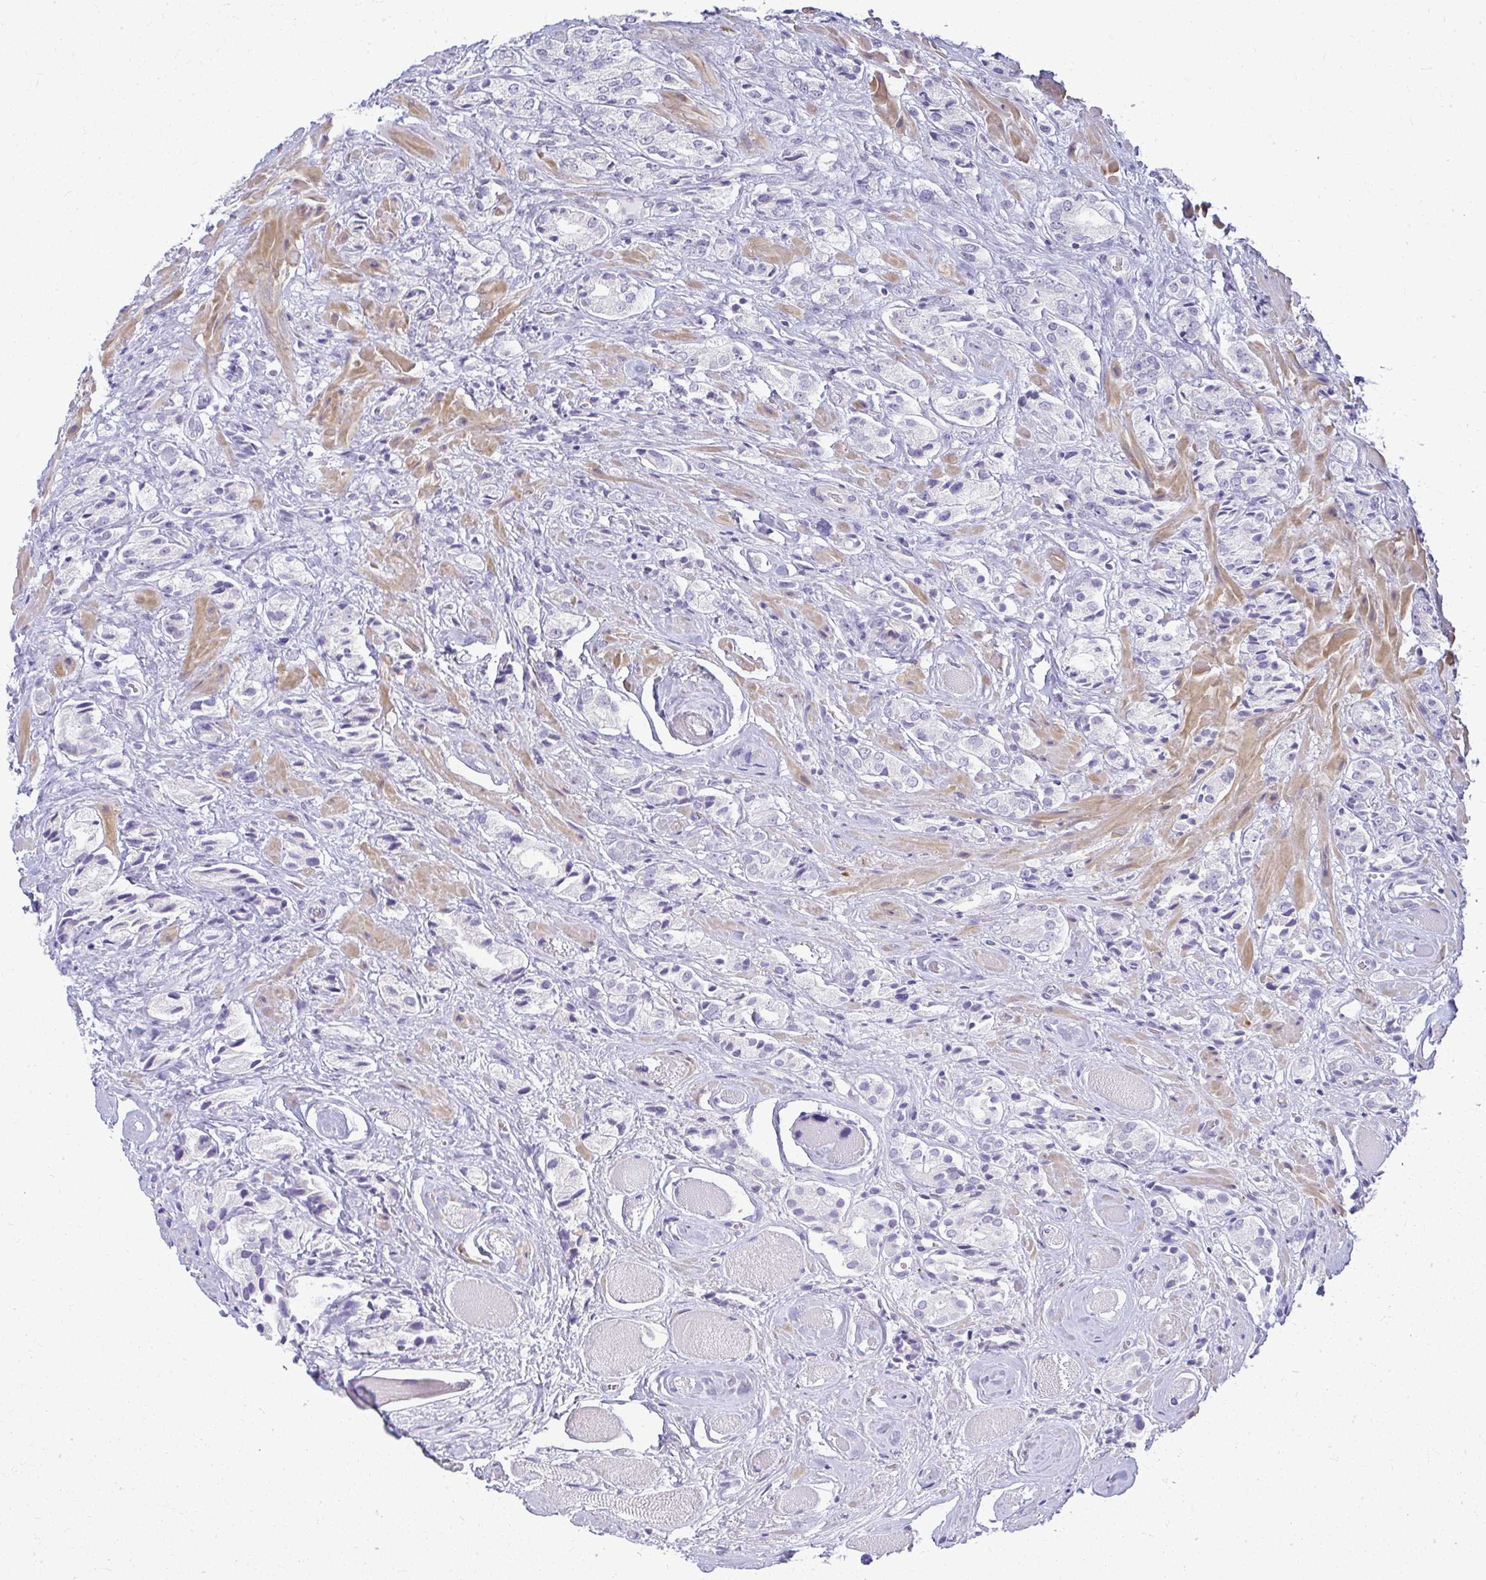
{"staining": {"intensity": "negative", "quantity": "none", "location": "none"}, "tissue": "prostate cancer", "cell_type": "Tumor cells", "image_type": "cancer", "snomed": [{"axis": "morphology", "description": "Adenocarcinoma, High grade"}, {"axis": "topography", "description": "Prostate and seminal vesicle, NOS"}], "caption": "A histopathology image of prostate high-grade adenocarcinoma stained for a protein exhibits no brown staining in tumor cells.", "gene": "TEX33", "patient": {"sex": "male", "age": 64}}